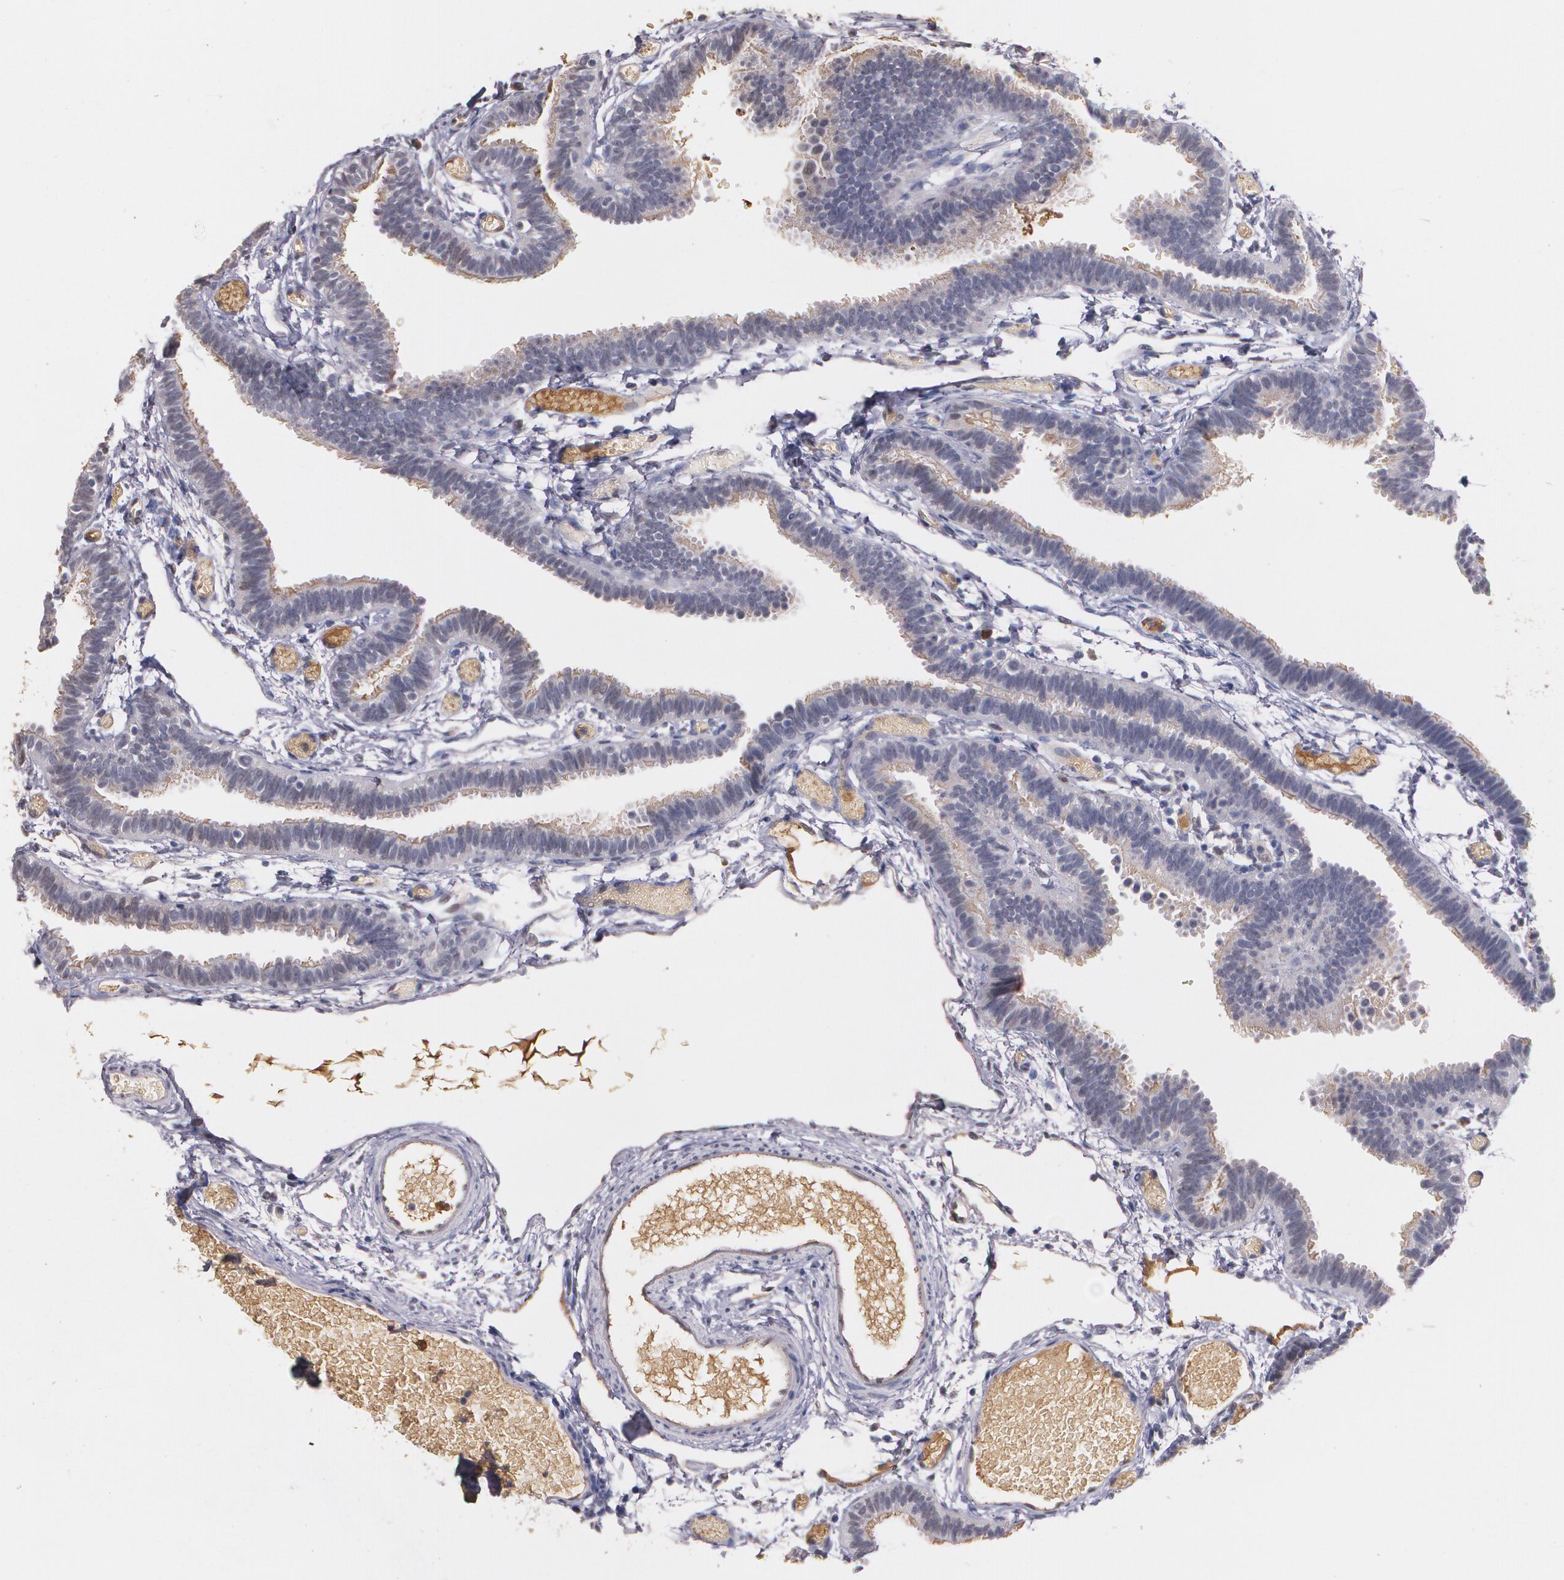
{"staining": {"intensity": "negative", "quantity": "none", "location": "none"}, "tissue": "fallopian tube", "cell_type": "Glandular cells", "image_type": "normal", "snomed": [{"axis": "morphology", "description": "Normal tissue, NOS"}, {"axis": "topography", "description": "Fallopian tube"}], "caption": "Immunohistochemical staining of normal human fallopian tube demonstrates no significant staining in glandular cells. Brightfield microscopy of IHC stained with DAB (brown) and hematoxylin (blue), captured at high magnification.", "gene": "PTS", "patient": {"sex": "female", "age": 29}}